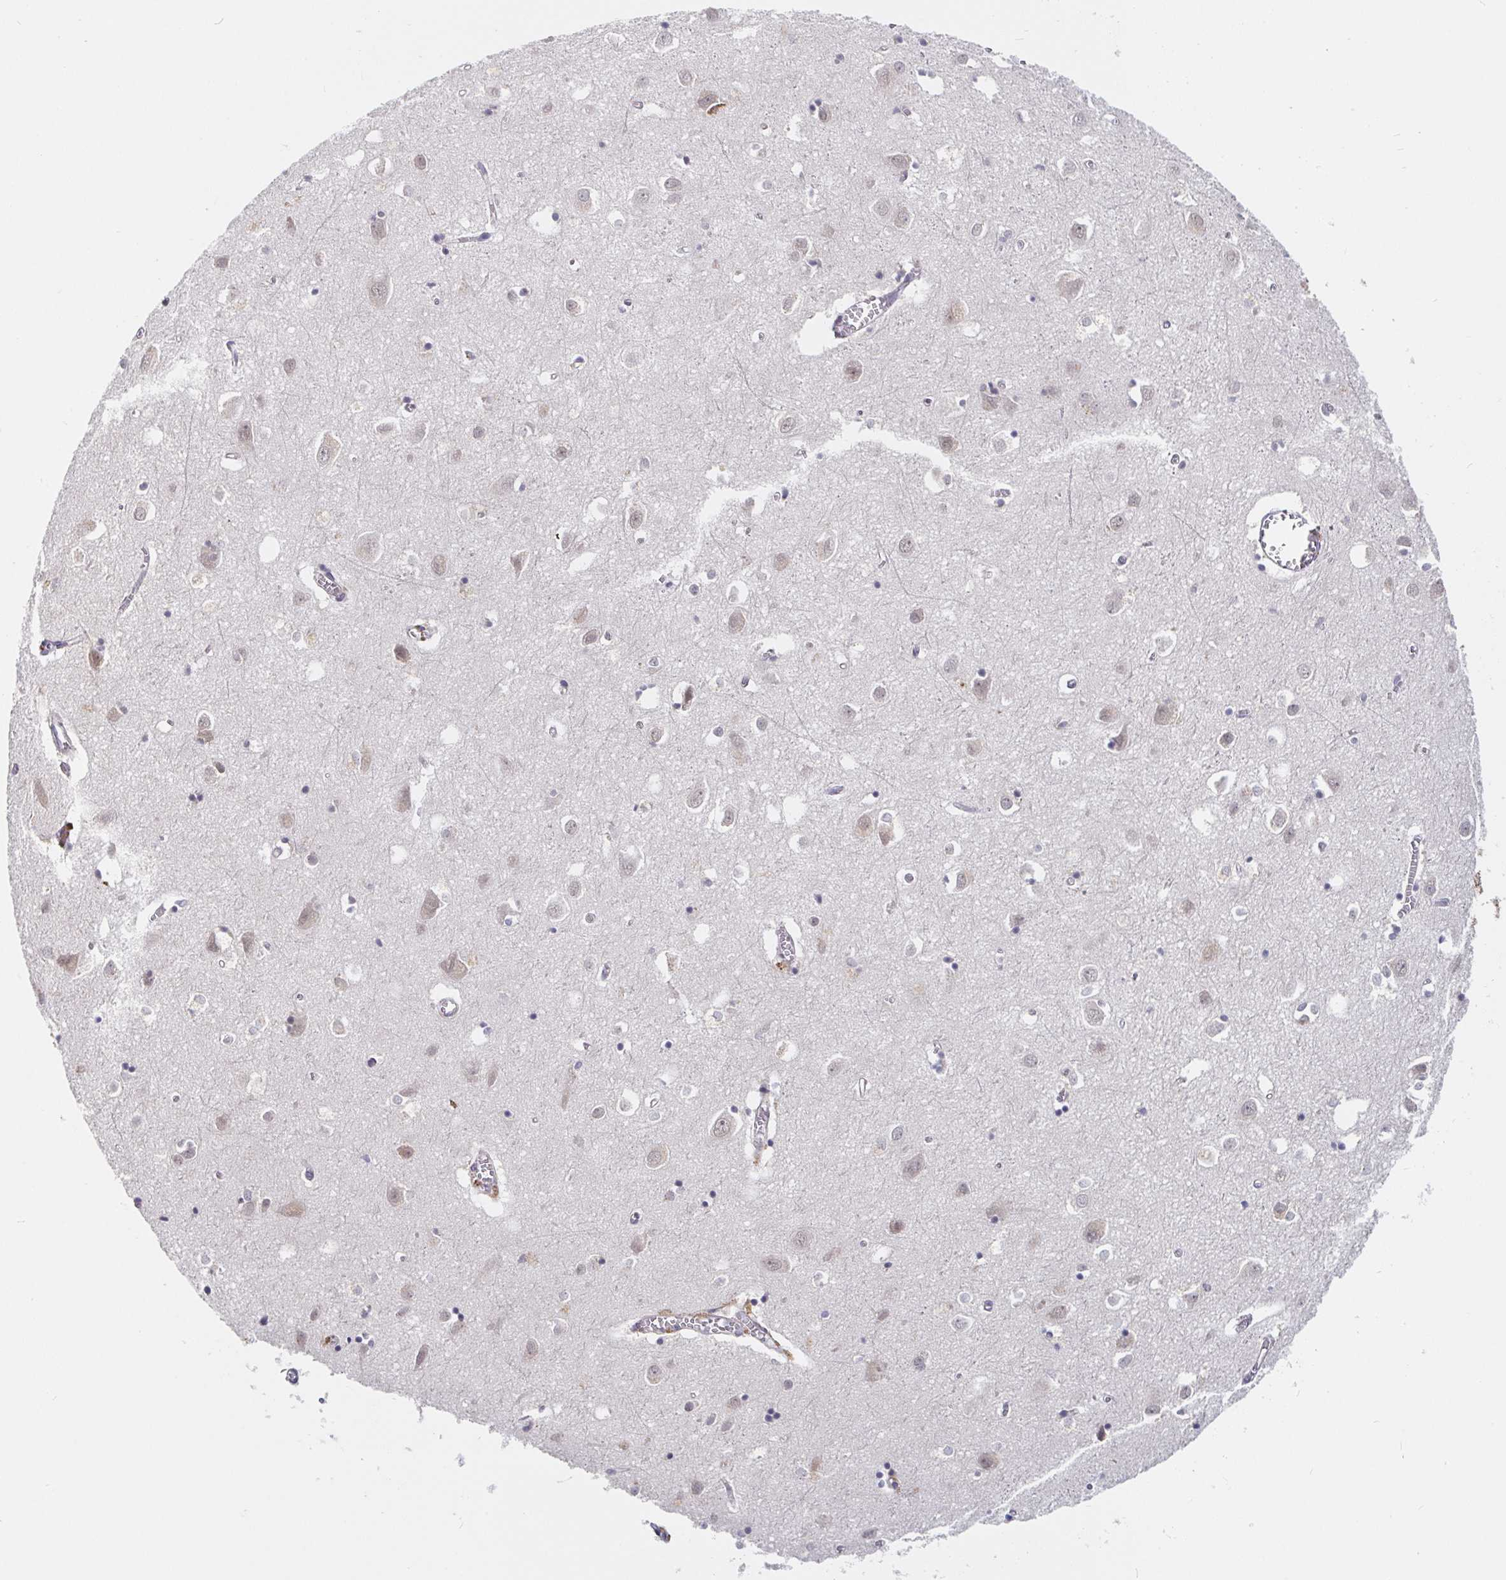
{"staining": {"intensity": "moderate", "quantity": "<25%", "location": "nuclear"}, "tissue": "cerebral cortex", "cell_type": "Endothelial cells", "image_type": "normal", "snomed": [{"axis": "morphology", "description": "Normal tissue, NOS"}, {"axis": "topography", "description": "Cerebral cortex"}], "caption": "IHC (DAB) staining of benign human cerebral cortex shows moderate nuclear protein staining in about <25% of endothelial cells.", "gene": "ALG1L2", "patient": {"sex": "male", "age": 70}}